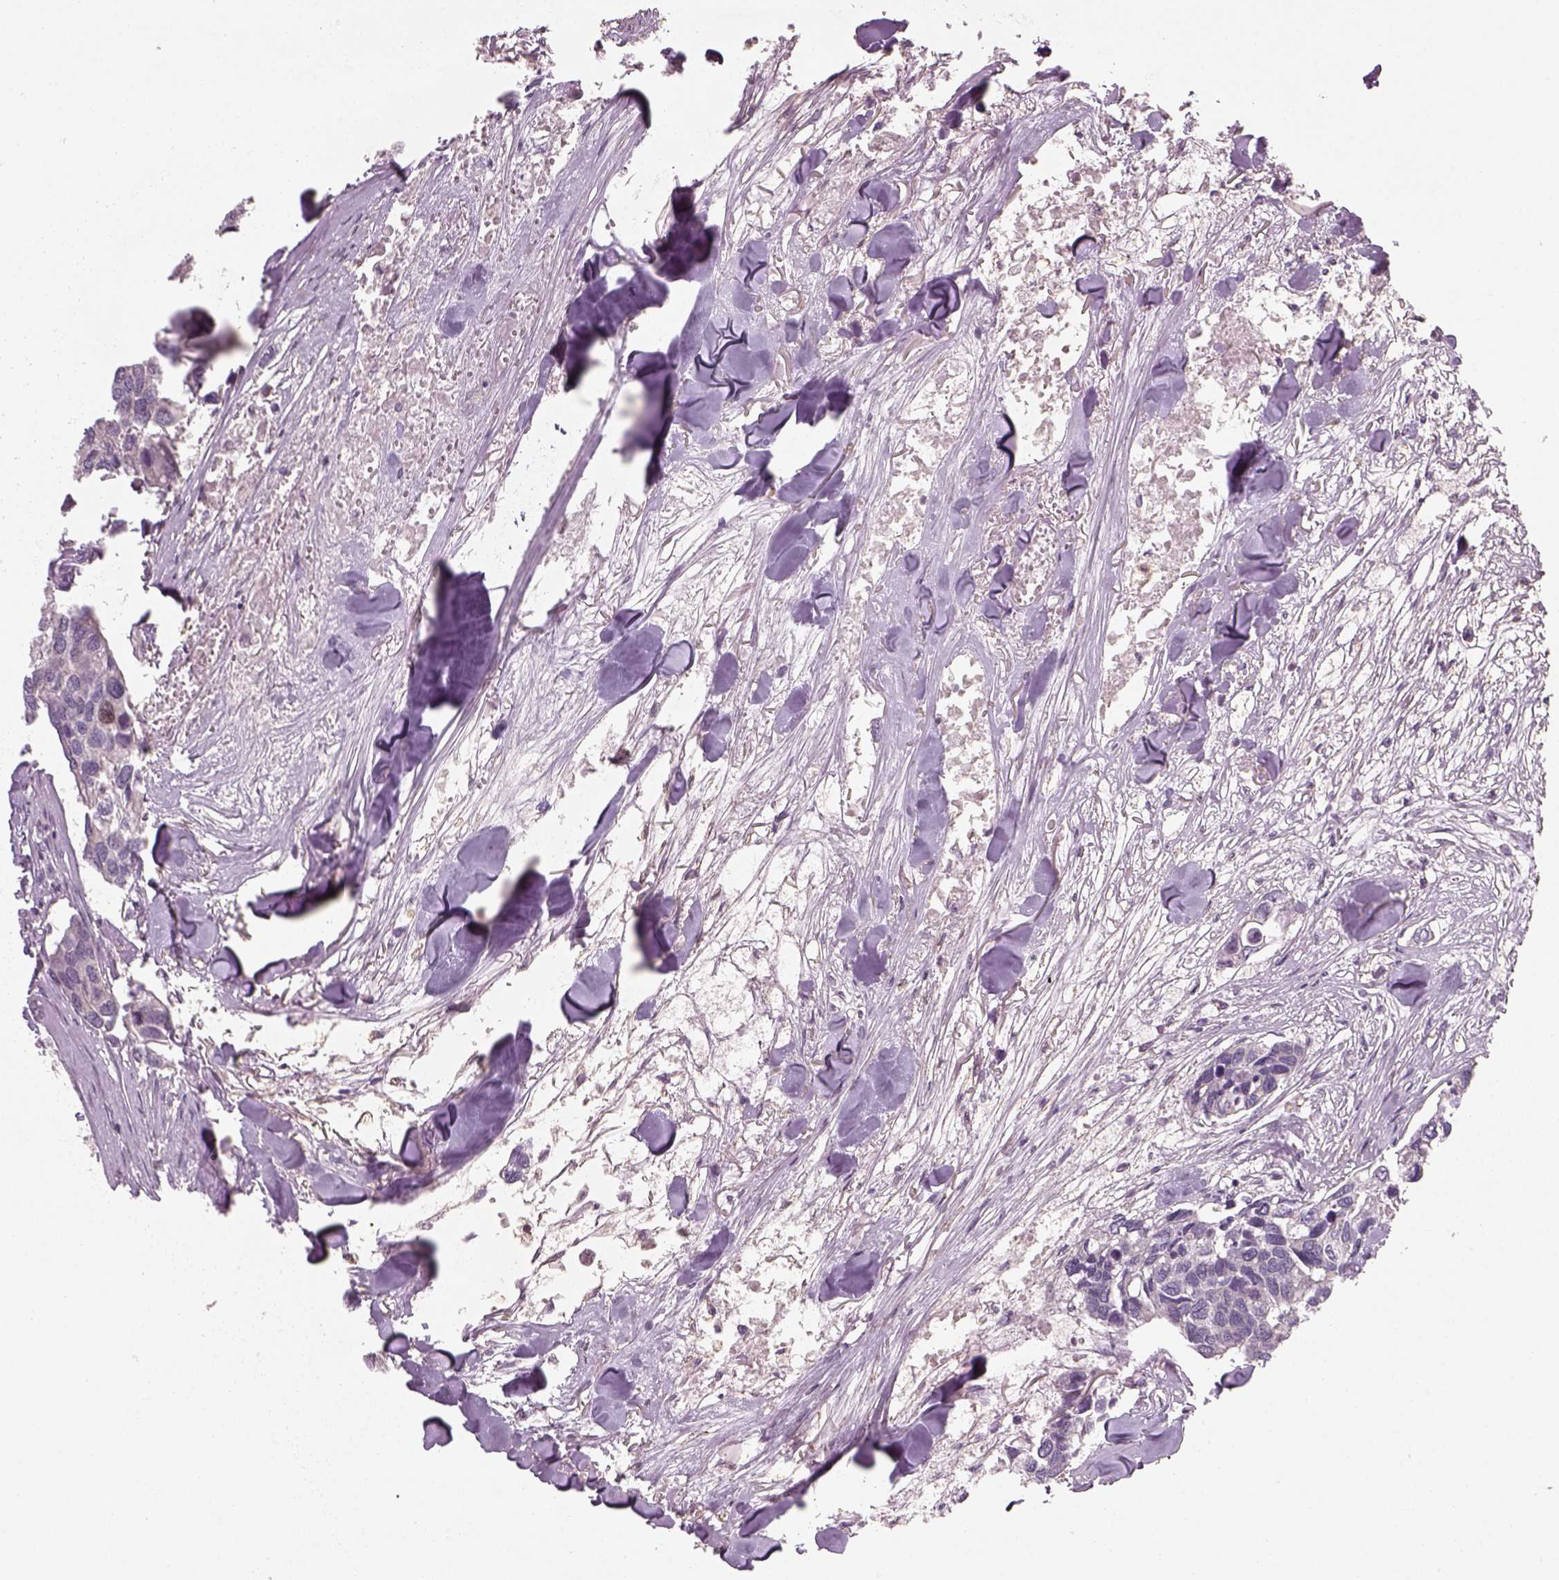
{"staining": {"intensity": "negative", "quantity": "none", "location": "none"}, "tissue": "breast cancer", "cell_type": "Tumor cells", "image_type": "cancer", "snomed": [{"axis": "morphology", "description": "Duct carcinoma"}, {"axis": "topography", "description": "Breast"}], "caption": "This photomicrograph is of intraductal carcinoma (breast) stained with IHC to label a protein in brown with the nuclei are counter-stained blue. There is no expression in tumor cells.", "gene": "GDNF", "patient": {"sex": "female", "age": 83}}